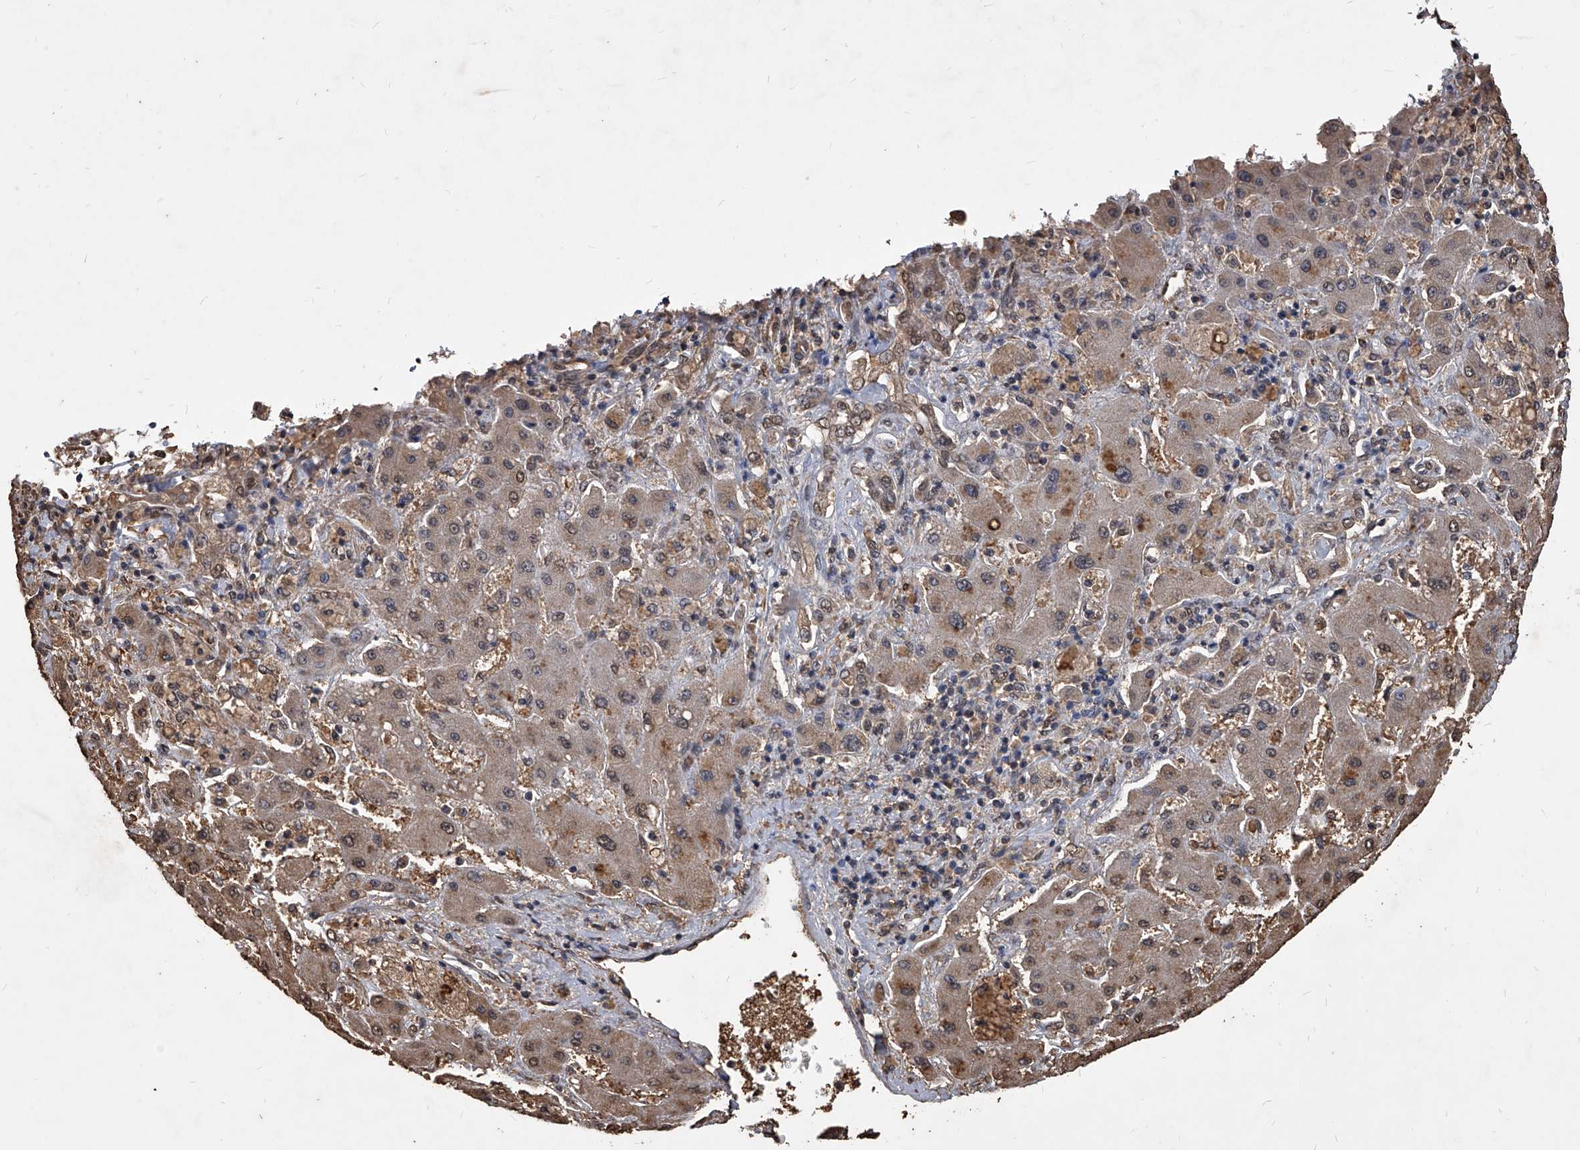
{"staining": {"intensity": "weak", "quantity": ">75%", "location": "cytoplasmic/membranous,nuclear"}, "tissue": "liver cancer", "cell_type": "Tumor cells", "image_type": "cancer", "snomed": [{"axis": "morphology", "description": "Cholangiocarcinoma"}, {"axis": "topography", "description": "Liver"}], "caption": "The image reveals staining of liver cancer (cholangiocarcinoma), revealing weak cytoplasmic/membranous and nuclear protein expression (brown color) within tumor cells.", "gene": "FBXL4", "patient": {"sex": "male", "age": 50}}